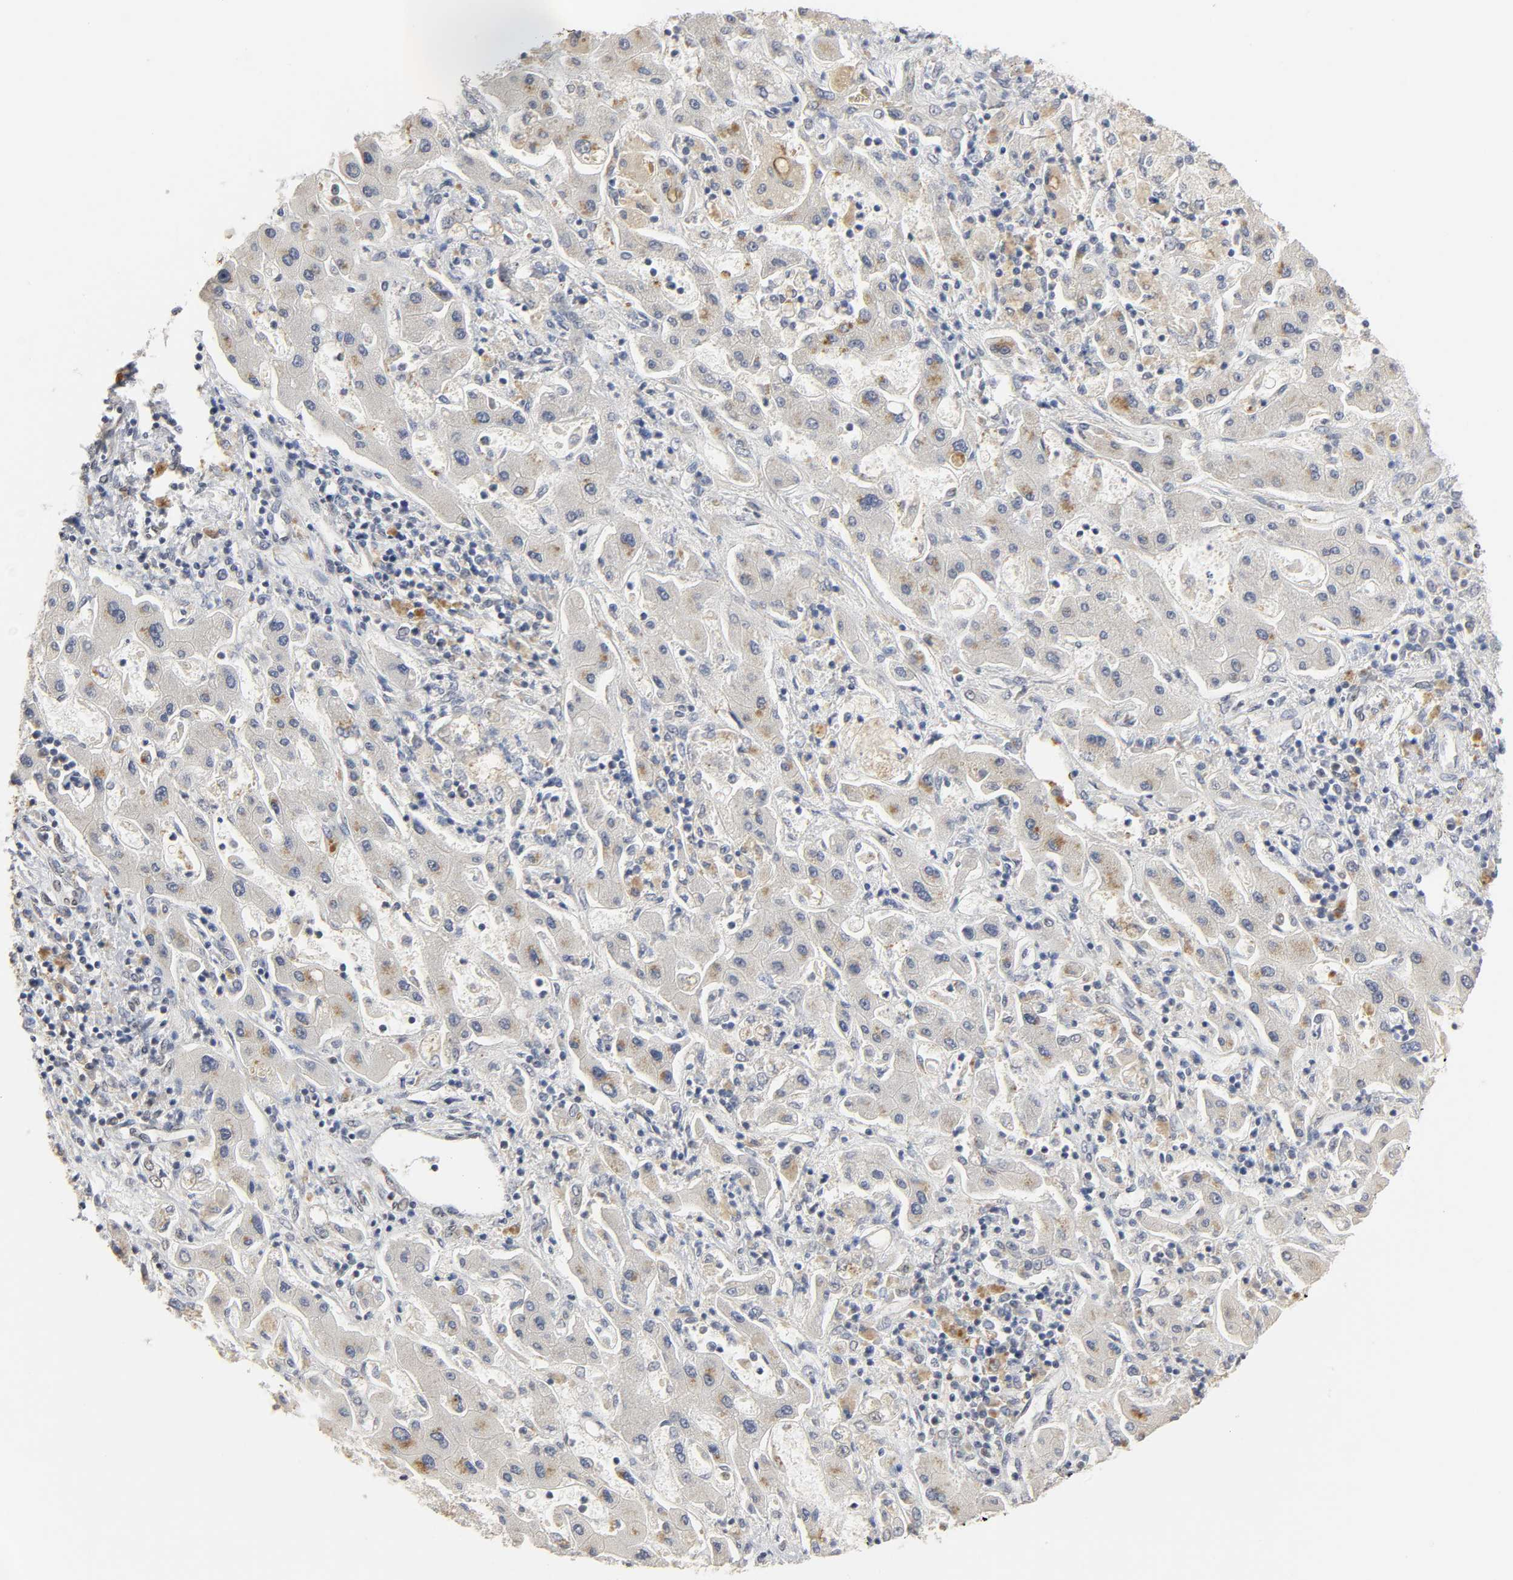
{"staining": {"intensity": "moderate", "quantity": "<25%", "location": "cytoplasmic/membranous"}, "tissue": "liver cancer", "cell_type": "Tumor cells", "image_type": "cancer", "snomed": [{"axis": "morphology", "description": "Cholangiocarcinoma"}, {"axis": "topography", "description": "Liver"}], "caption": "Human liver cancer (cholangiocarcinoma) stained with a brown dye reveals moderate cytoplasmic/membranous positive positivity in approximately <25% of tumor cells.", "gene": "NCOA6", "patient": {"sex": "male", "age": 50}}